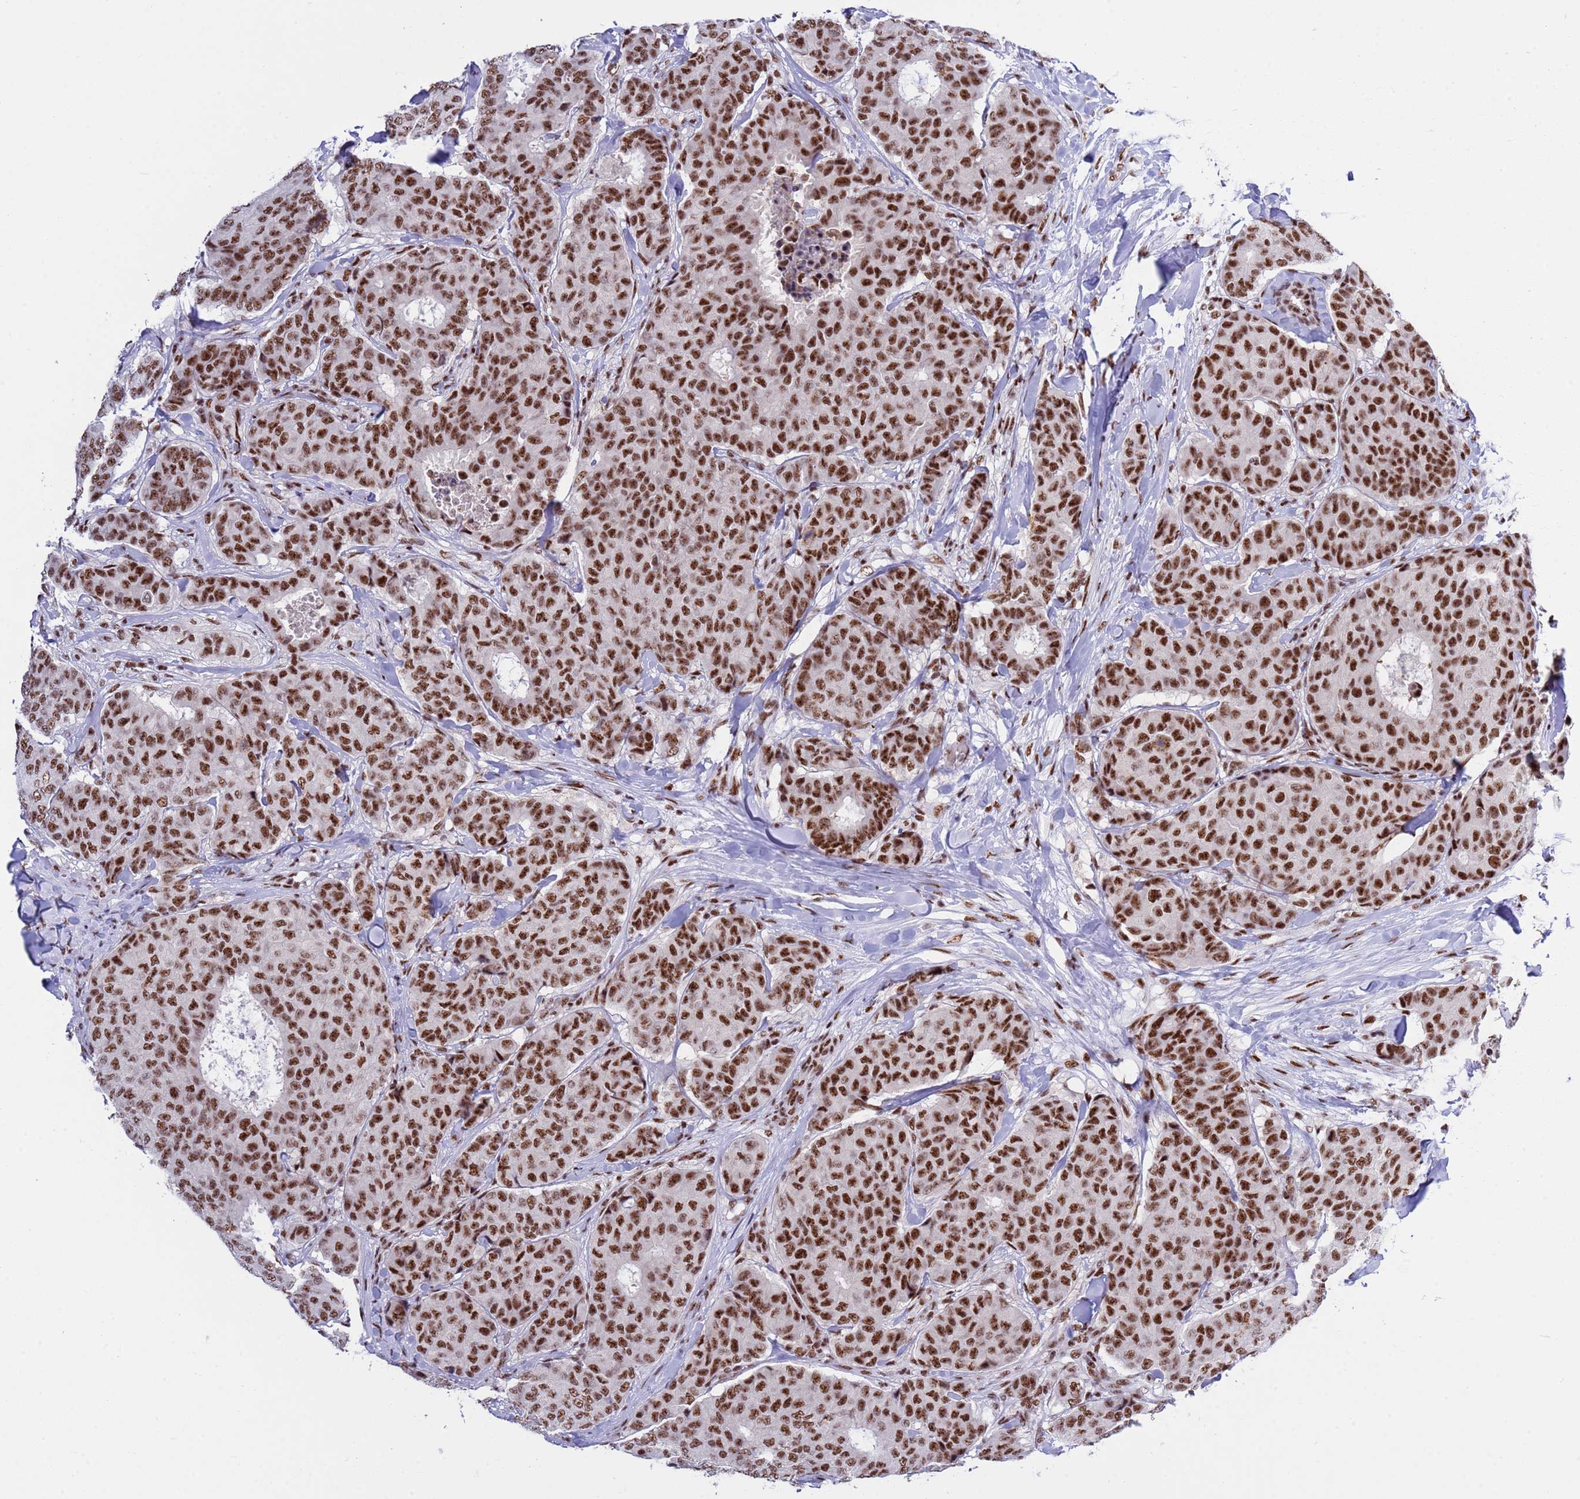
{"staining": {"intensity": "strong", "quantity": ">75%", "location": "nuclear"}, "tissue": "breast cancer", "cell_type": "Tumor cells", "image_type": "cancer", "snomed": [{"axis": "morphology", "description": "Duct carcinoma"}, {"axis": "topography", "description": "Breast"}], "caption": "Tumor cells demonstrate strong nuclear positivity in approximately >75% of cells in breast cancer.", "gene": "THOC2", "patient": {"sex": "female", "age": 75}}